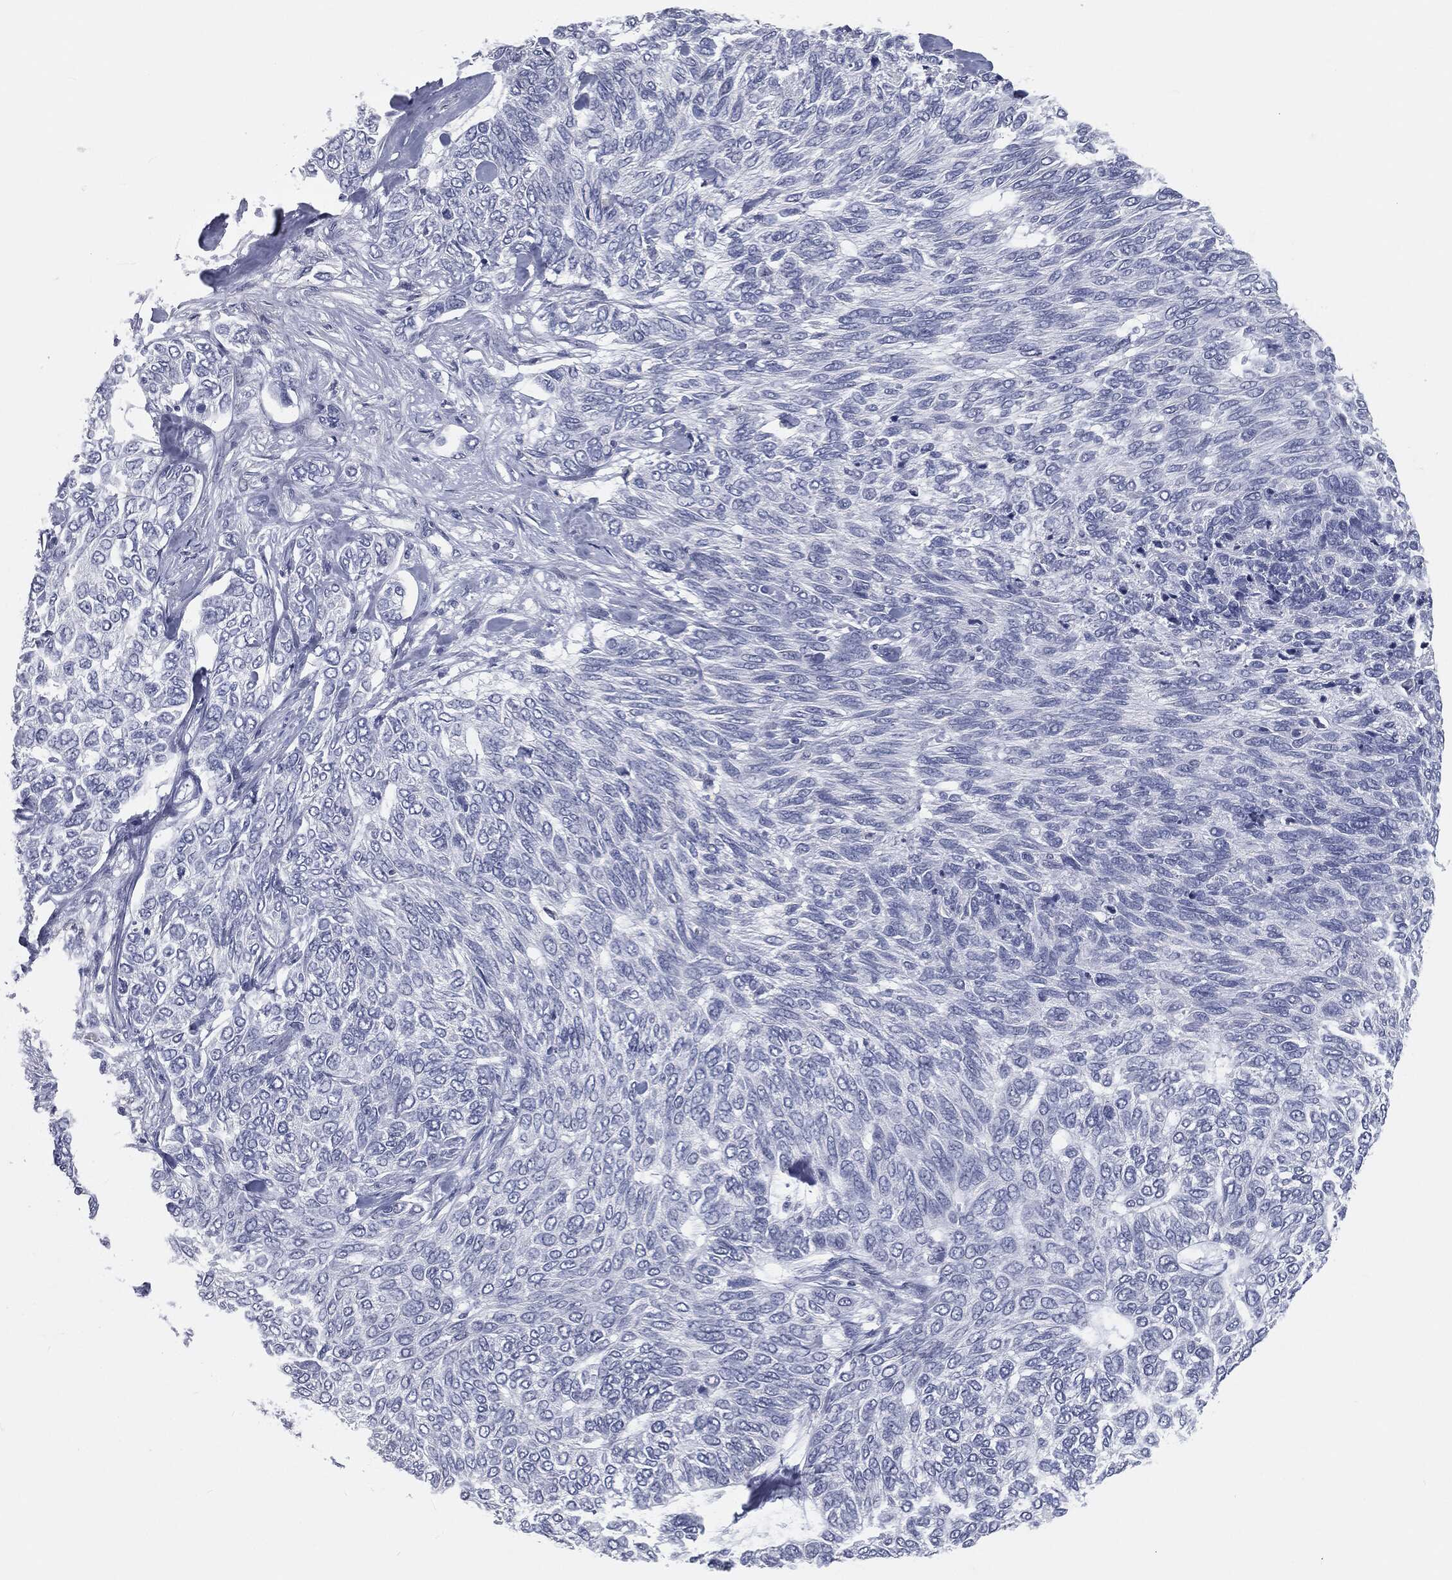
{"staining": {"intensity": "negative", "quantity": "none", "location": "none"}, "tissue": "skin cancer", "cell_type": "Tumor cells", "image_type": "cancer", "snomed": [{"axis": "morphology", "description": "Basal cell carcinoma"}, {"axis": "topography", "description": "Skin"}], "caption": "This image is of skin cancer stained with immunohistochemistry to label a protein in brown with the nuclei are counter-stained blue. There is no expression in tumor cells.", "gene": "PRAME", "patient": {"sex": "female", "age": 65}}